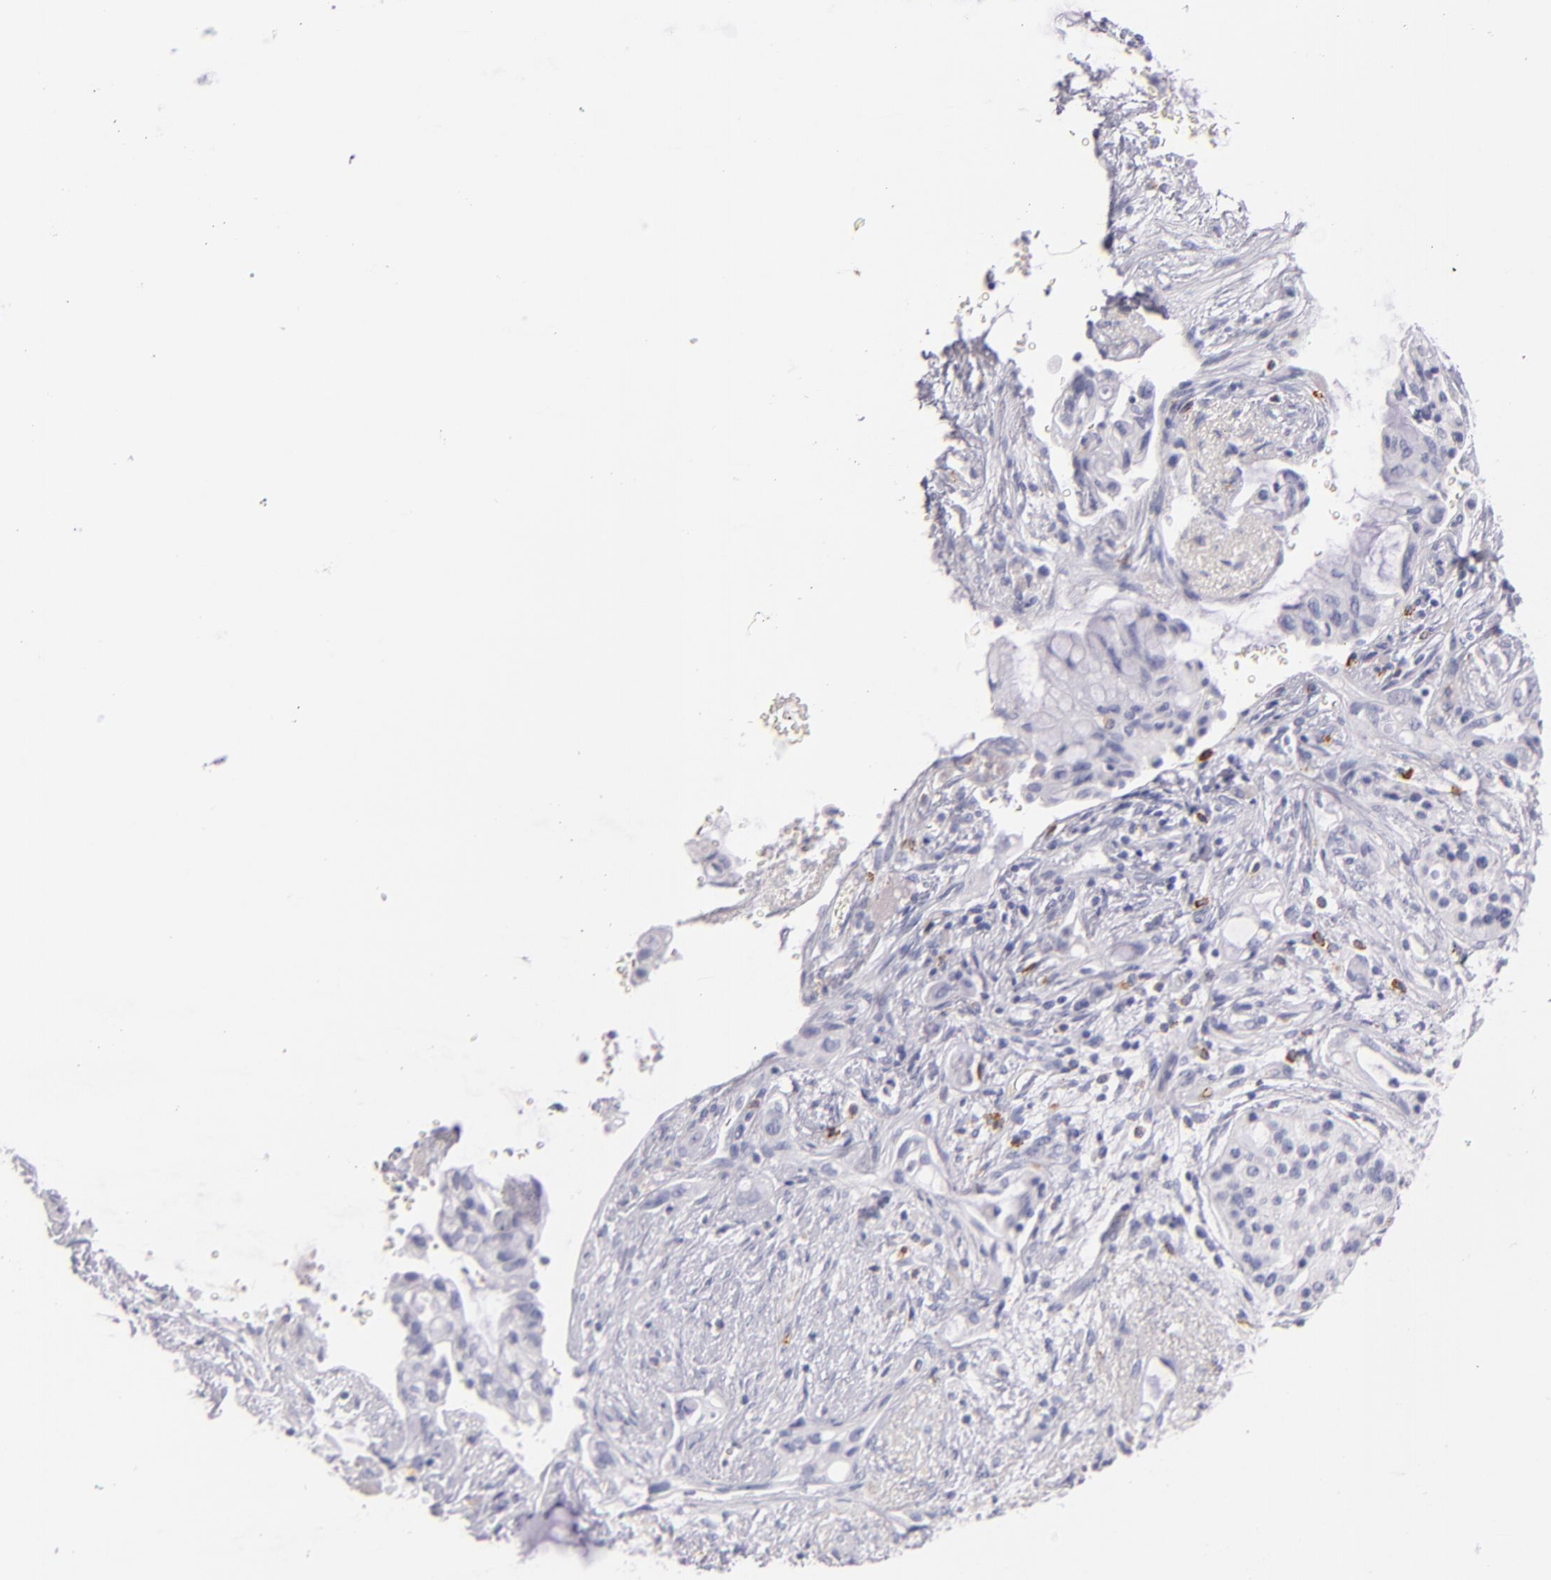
{"staining": {"intensity": "negative", "quantity": "none", "location": "none"}, "tissue": "pancreatic cancer", "cell_type": "Tumor cells", "image_type": "cancer", "snomed": [{"axis": "morphology", "description": "Adenocarcinoma, NOS"}, {"axis": "topography", "description": "Pancreas"}], "caption": "This histopathology image is of adenocarcinoma (pancreatic) stained with immunohistochemistry (IHC) to label a protein in brown with the nuclei are counter-stained blue. There is no staining in tumor cells. (Stains: DAB (3,3'-diaminobenzidine) immunohistochemistry with hematoxylin counter stain, Microscopy: brightfield microscopy at high magnification).", "gene": "TPSD1", "patient": {"sex": "female", "age": 70}}